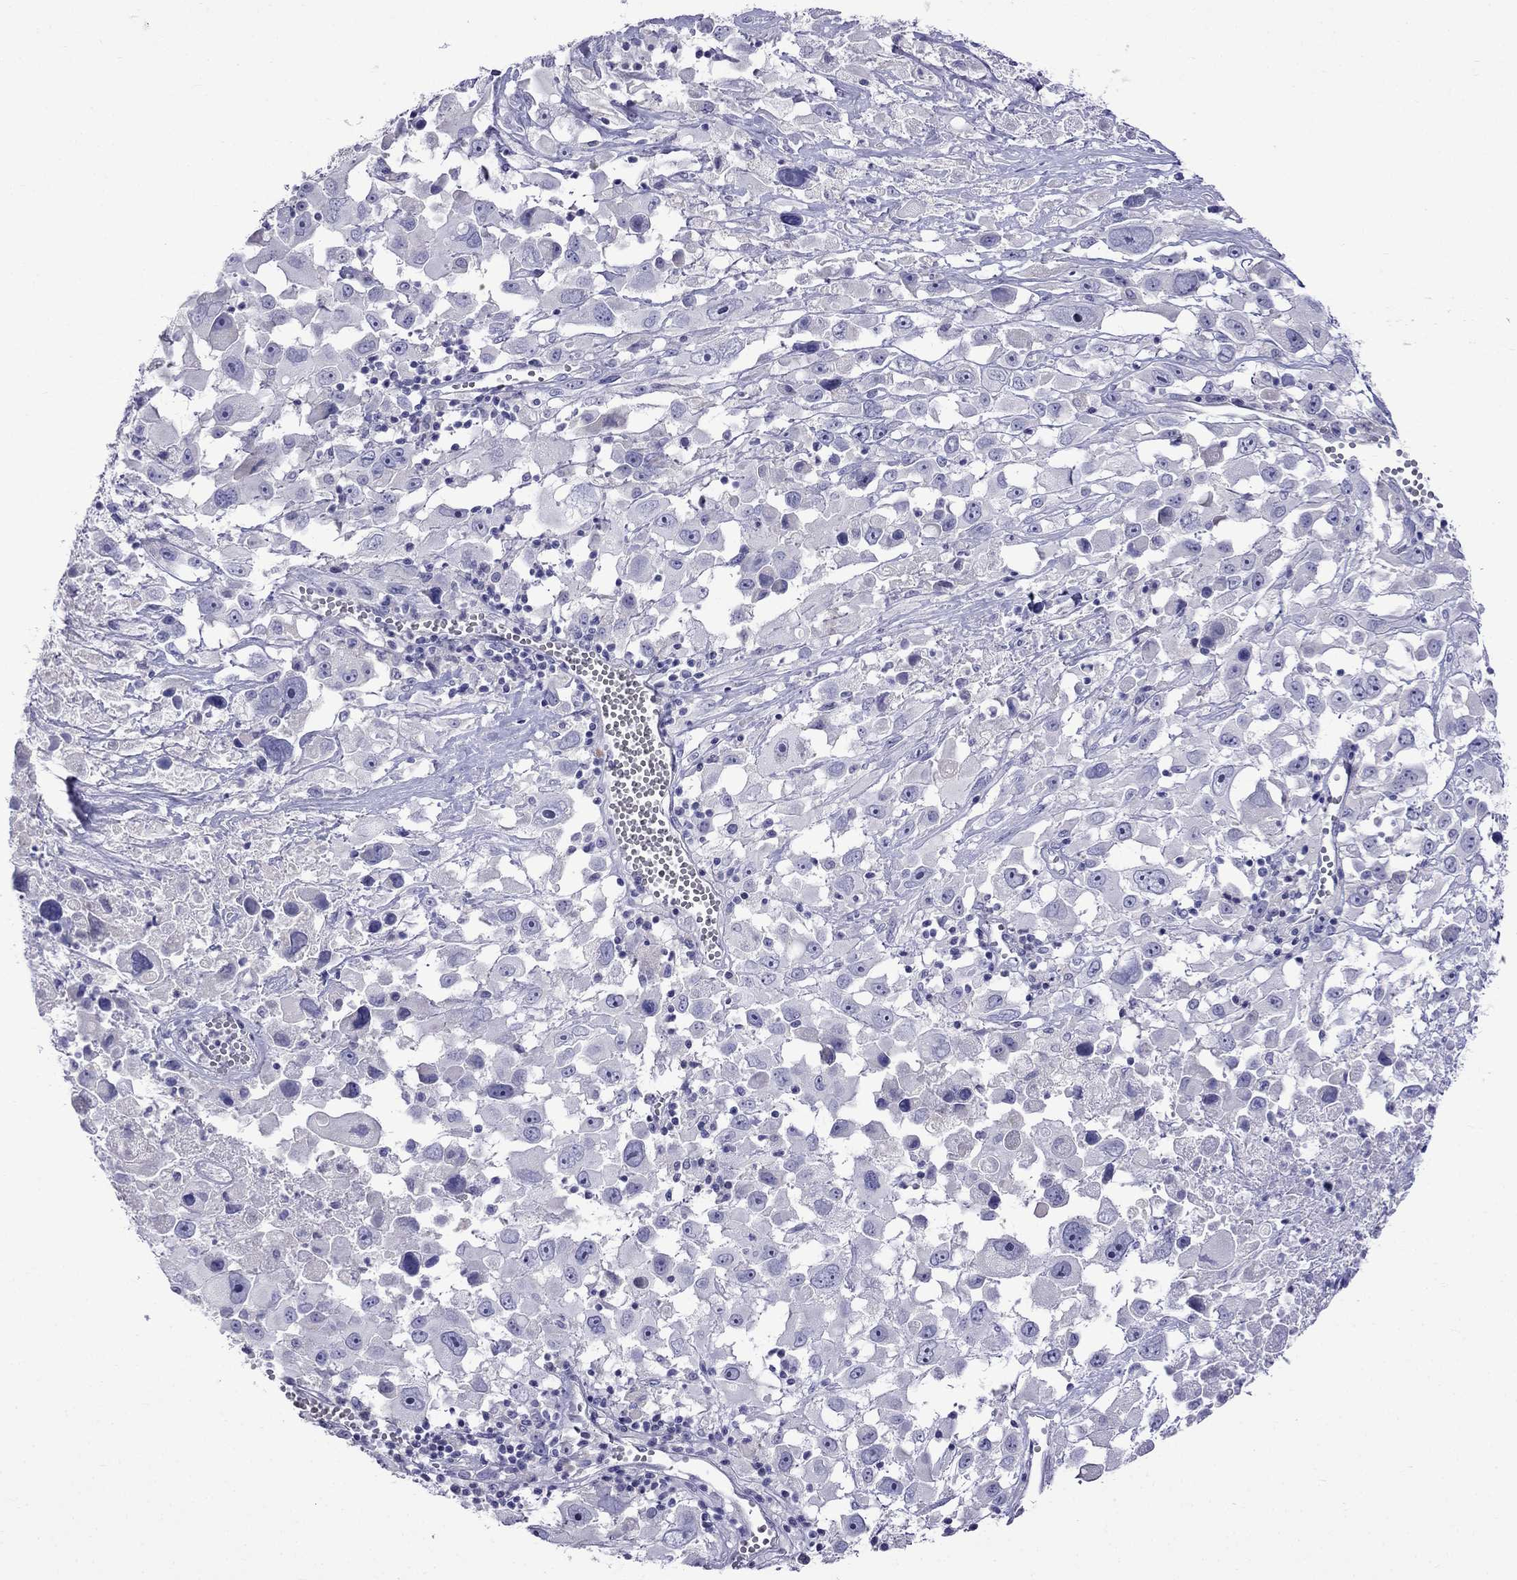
{"staining": {"intensity": "negative", "quantity": "none", "location": "none"}, "tissue": "melanoma", "cell_type": "Tumor cells", "image_type": "cancer", "snomed": [{"axis": "morphology", "description": "Malignant melanoma, Metastatic site"}, {"axis": "topography", "description": "Soft tissue"}], "caption": "High magnification brightfield microscopy of malignant melanoma (metastatic site) stained with DAB (brown) and counterstained with hematoxylin (blue): tumor cells show no significant positivity.", "gene": "PATE1", "patient": {"sex": "male", "age": 50}}